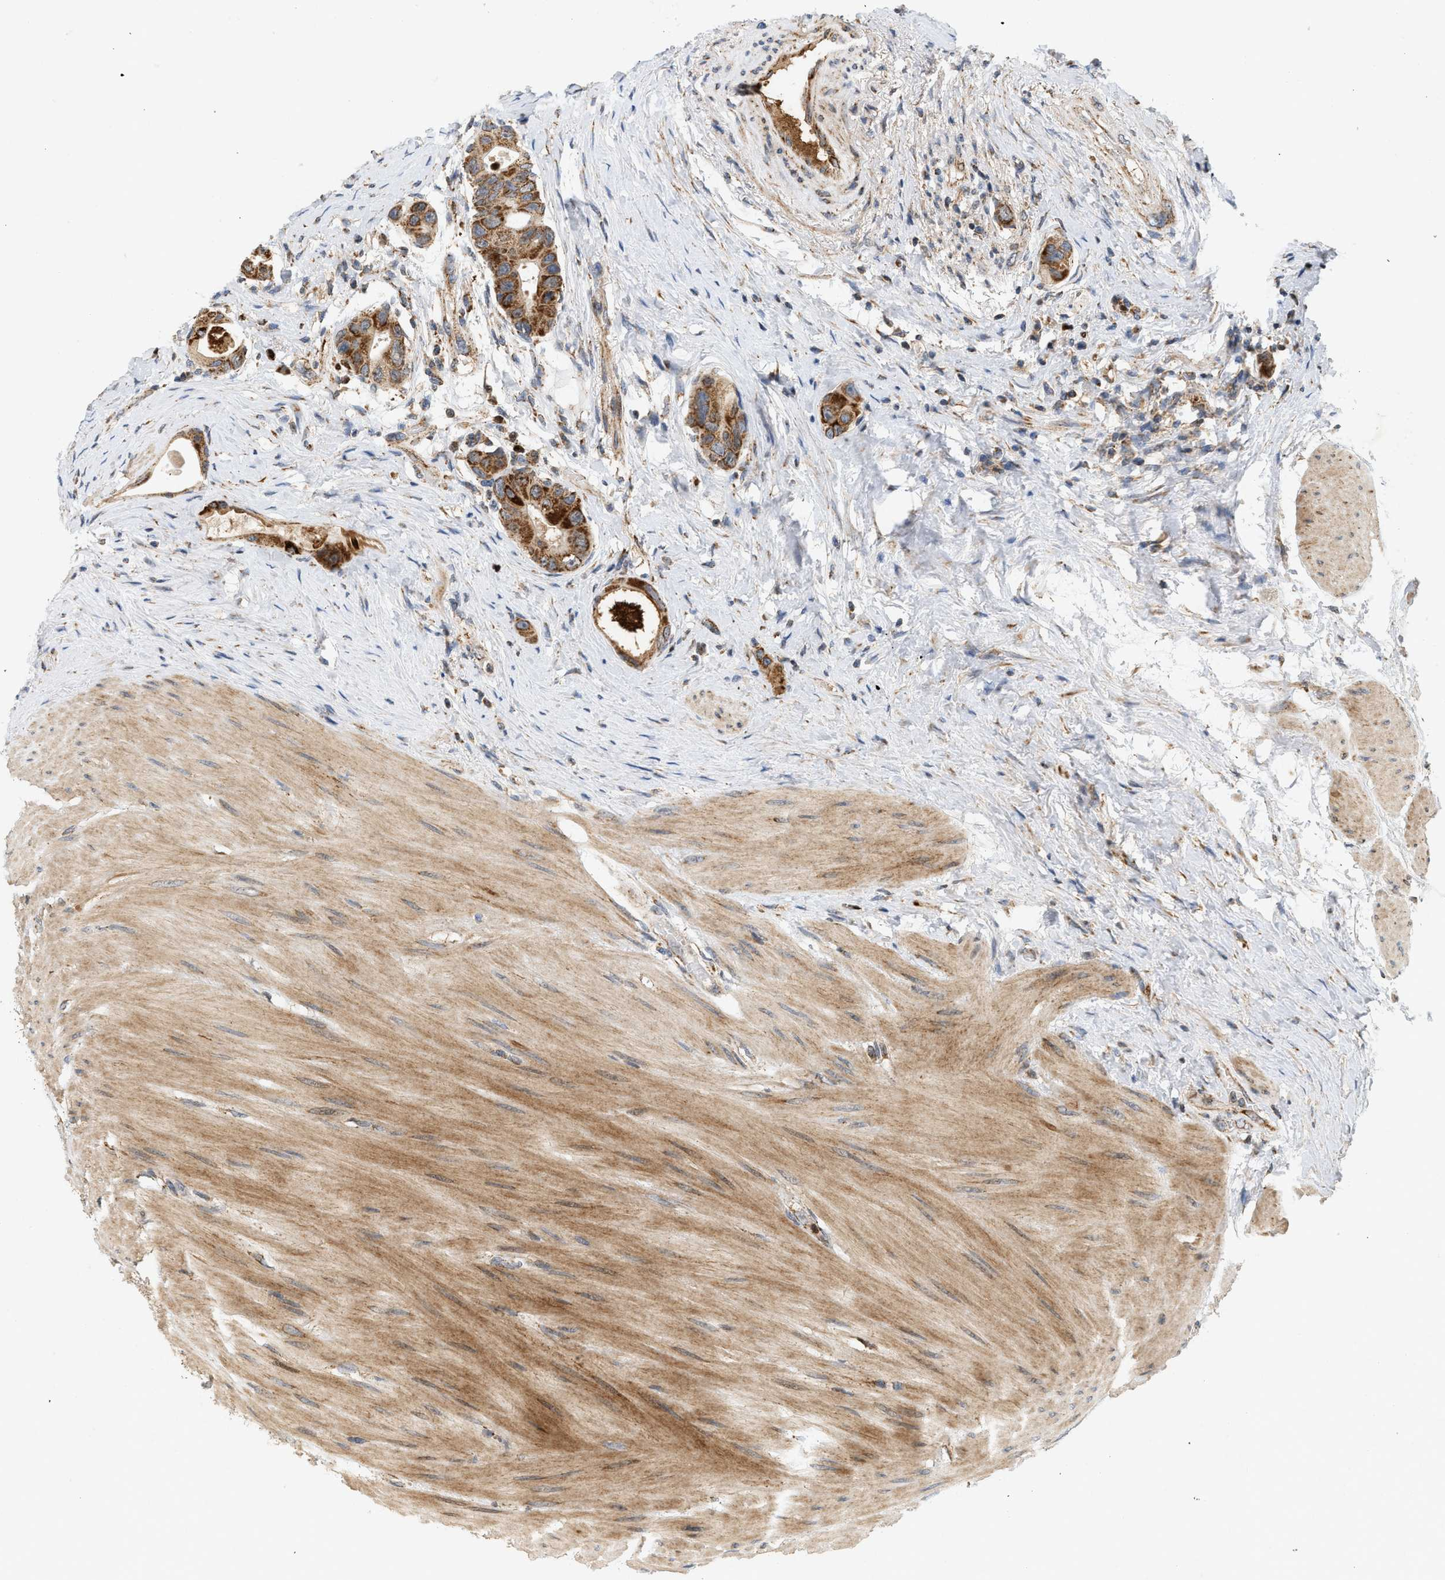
{"staining": {"intensity": "strong", "quantity": ">75%", "location": "cytoplasmic/membranous"}, "tissue": "colorectal cancer", "cell_type": "Tumor cells", "image_type": "cancer", "snomed": [{"axis": "morphology", "description": "Adenocarcinoma, NOS"}, {"axis": "topography", "description": "Rectum"}], "caption": "The micrograph exhibits staining of adenocarcinoma (colorectal), revealing strong cytoplasmic/membranous protein expression (brown color) within tumor cells. (Brightfield microscopy of DAB IHC at high magnification).", "gene": "MCU", "patient": {"sex": "male", "age": 51}}